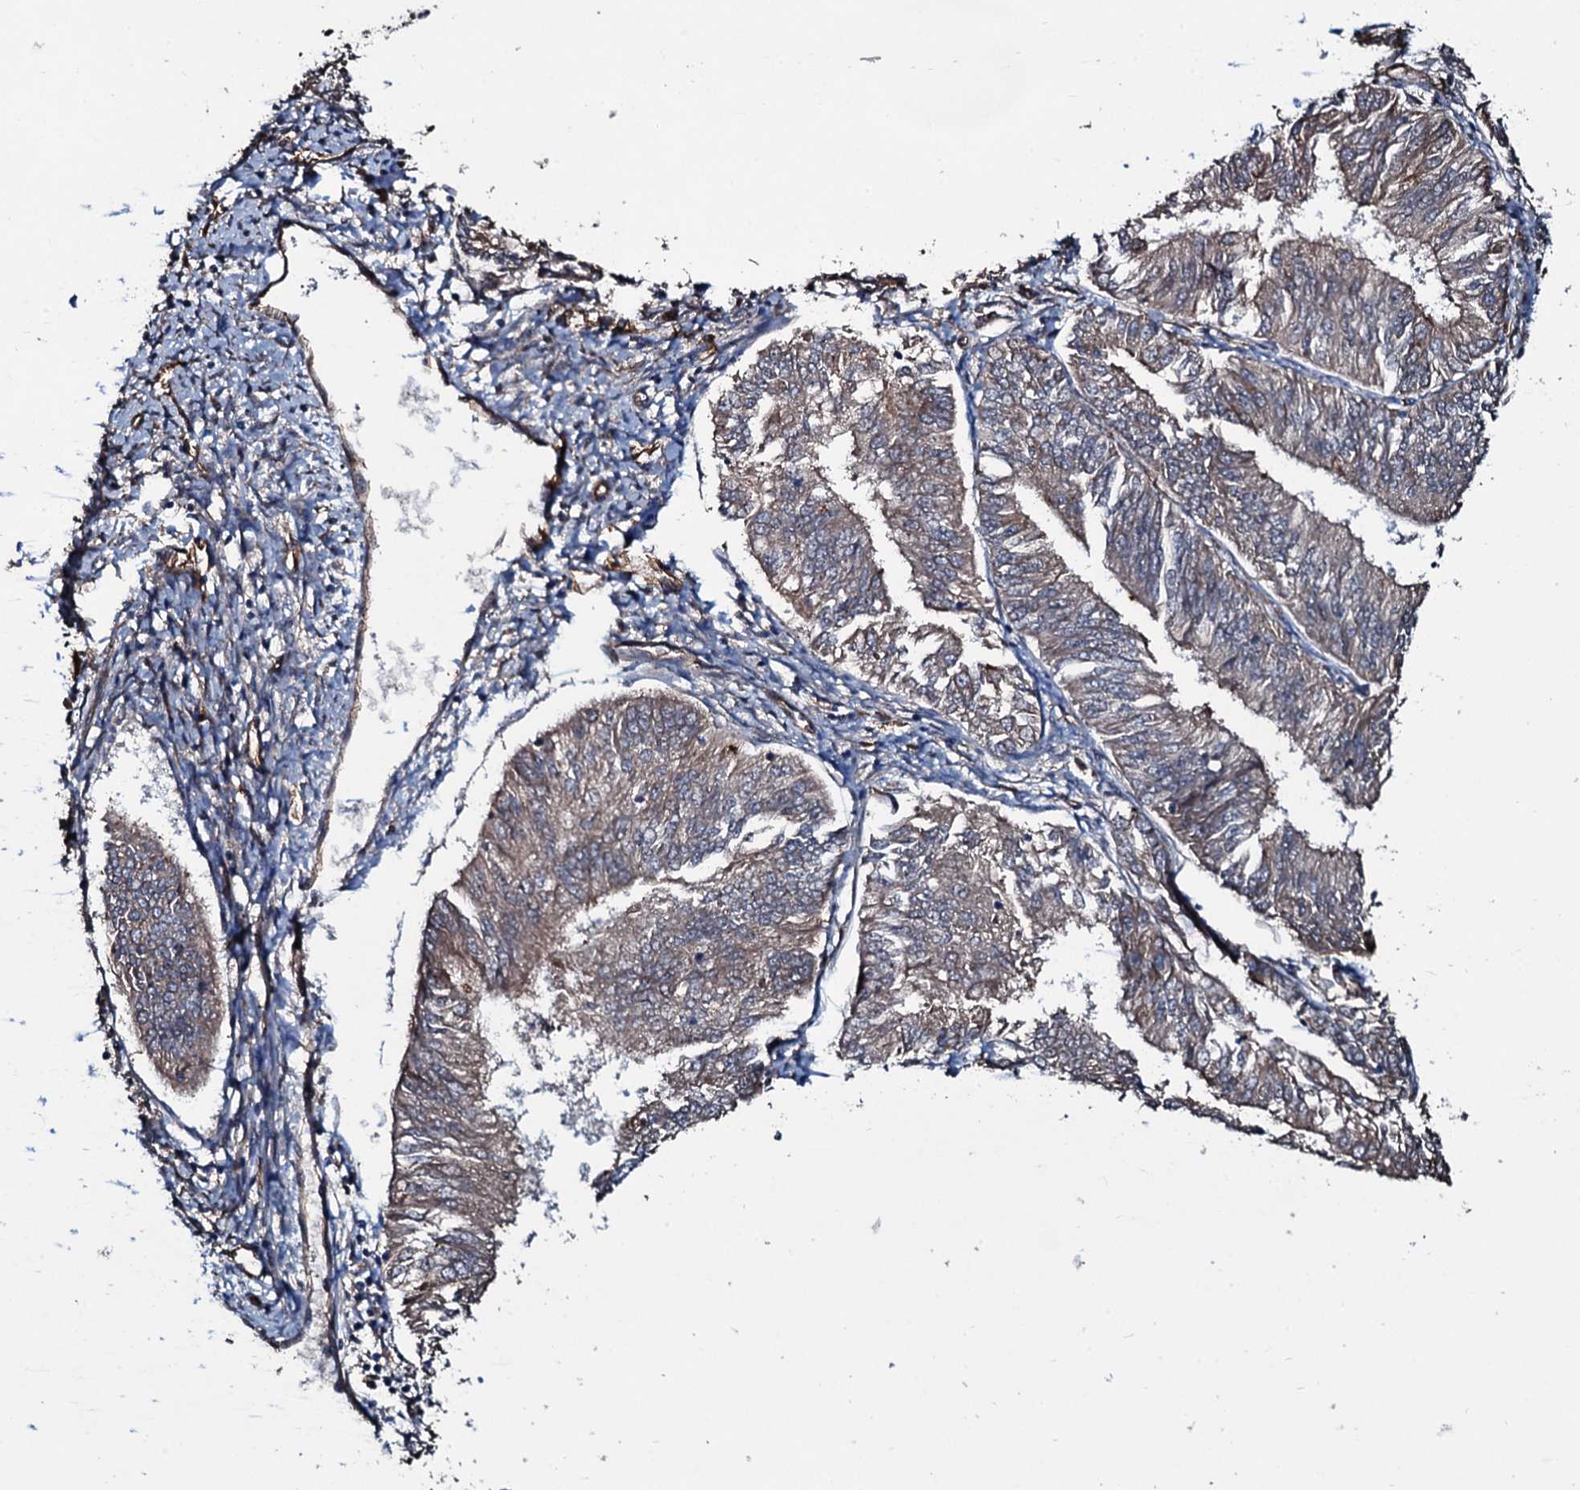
{"staining": {"intensity": "weak", "quantity": "25%-75%", "location": "cytoplasmic/membranous"}, "tissue": "endometrial cancer", "cell_type": "Tumor cells", "image_type": "cancer", "snomed": [{"axis": "morphology", "description": "Adenocarcinoma, NOS"}, {"axis": "topography", "description": "Endometrium"}], "caption": "About 25%-75% of tumor cells in human endometrial cancer exhibit weak cytoplasmic/membranous protein expression as visualized by brown immunohistochemical staining.", "gene": "DMAC2", "patient": {"sex": "female", "age": 58}}